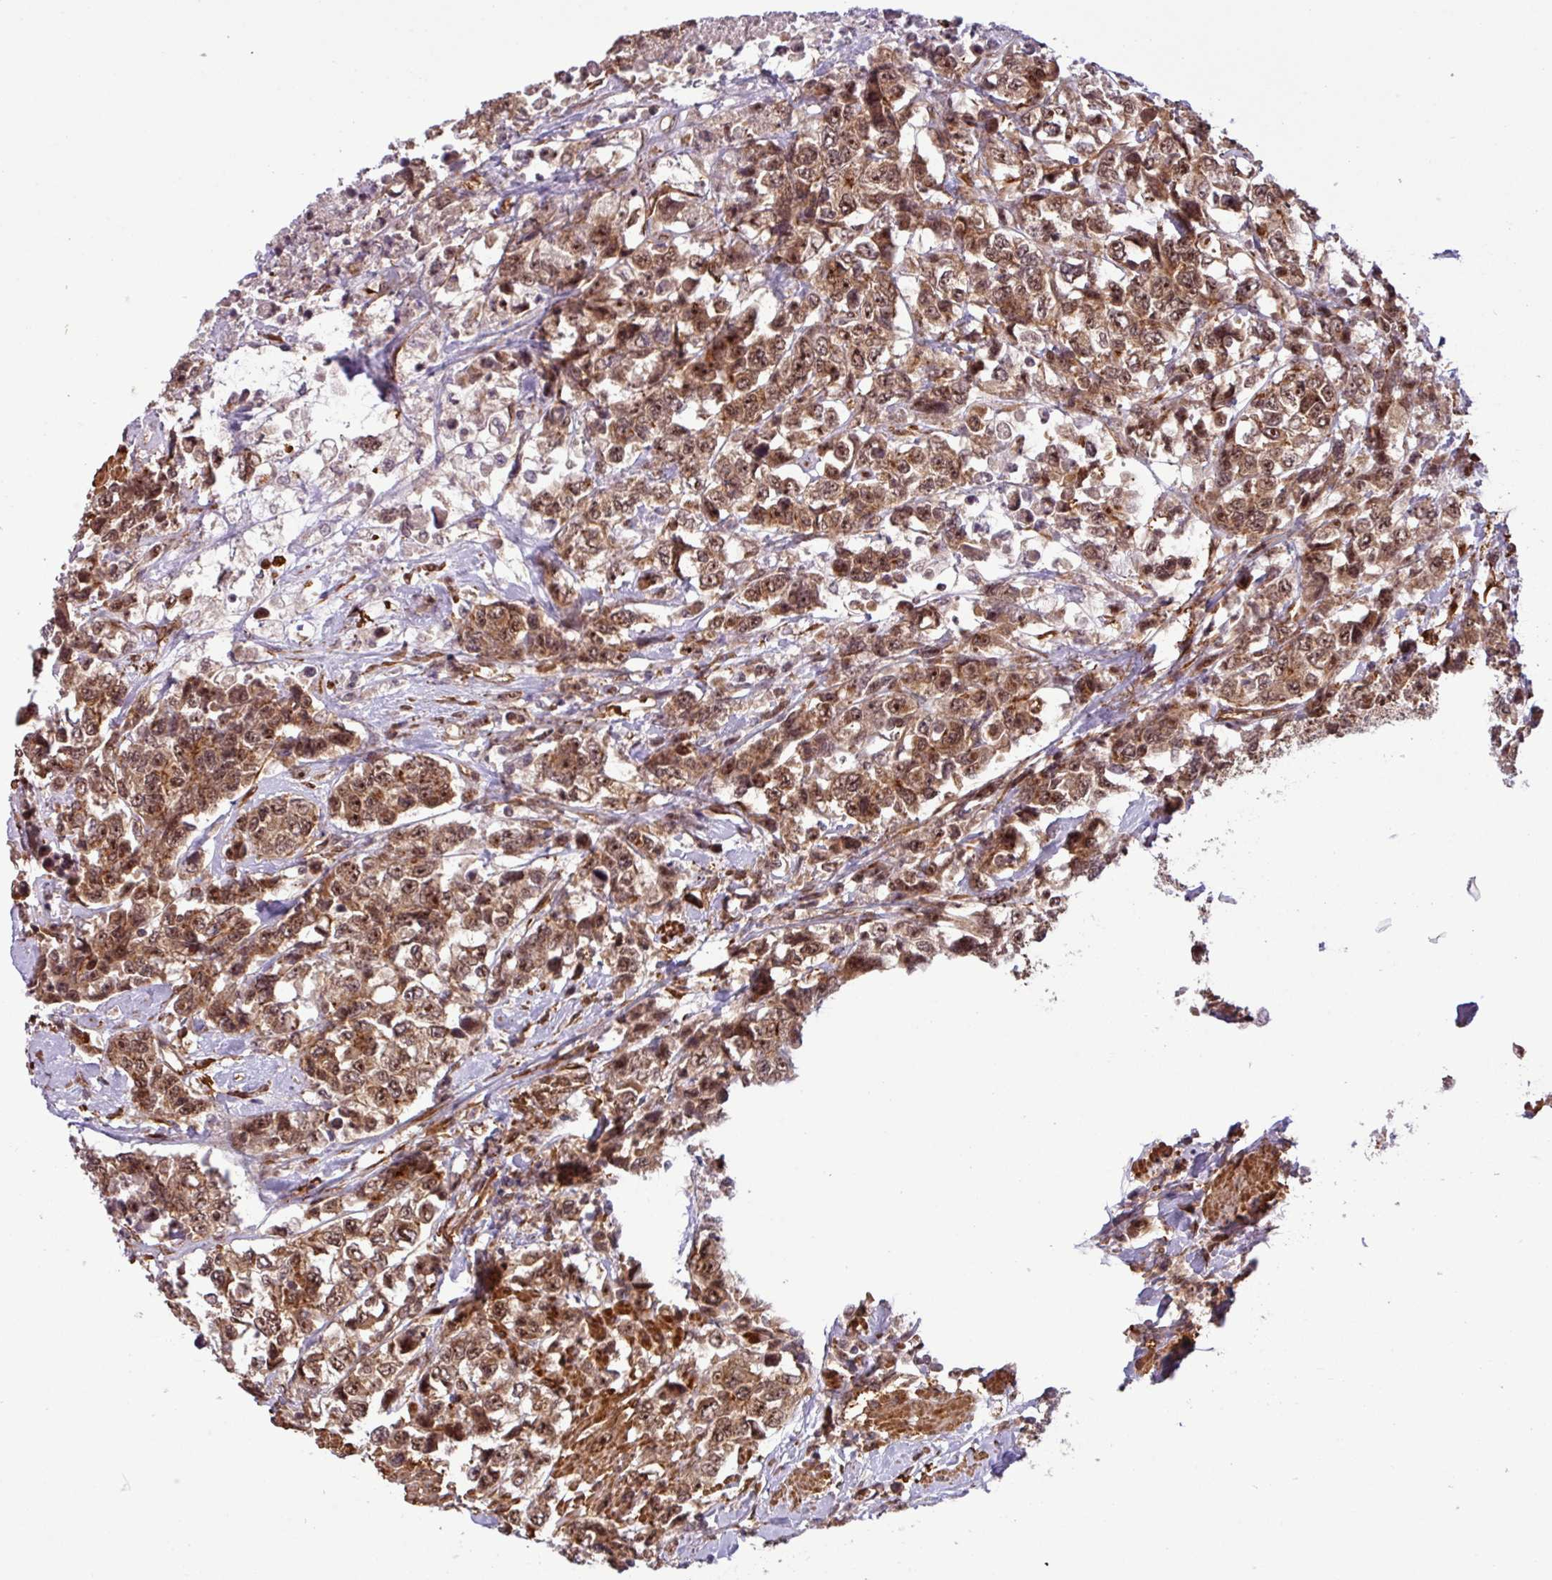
{"staining": {"intensity": "moderate", "quantity": ">75%", "location": "cytoplasmic/membranous,nuclear"}, "tissue": "urothelial cancer", "cell_type": "Tumor cells", "image_type": "cancer", "snomed": [{"axis": "morphology", "description": "Urothelial carcinoma, High grade"}, {"axis": "topography", "description": "Urinary bladder"}], "caption": "Immunohistochemical staining of urothelial cancer displays medium levels of moderate cytoplasmic/membranous and nuclear expression in about >75% of tumor cells.", "gene": "C7orf50", "patient": {"sex": "female", "age": 78}}